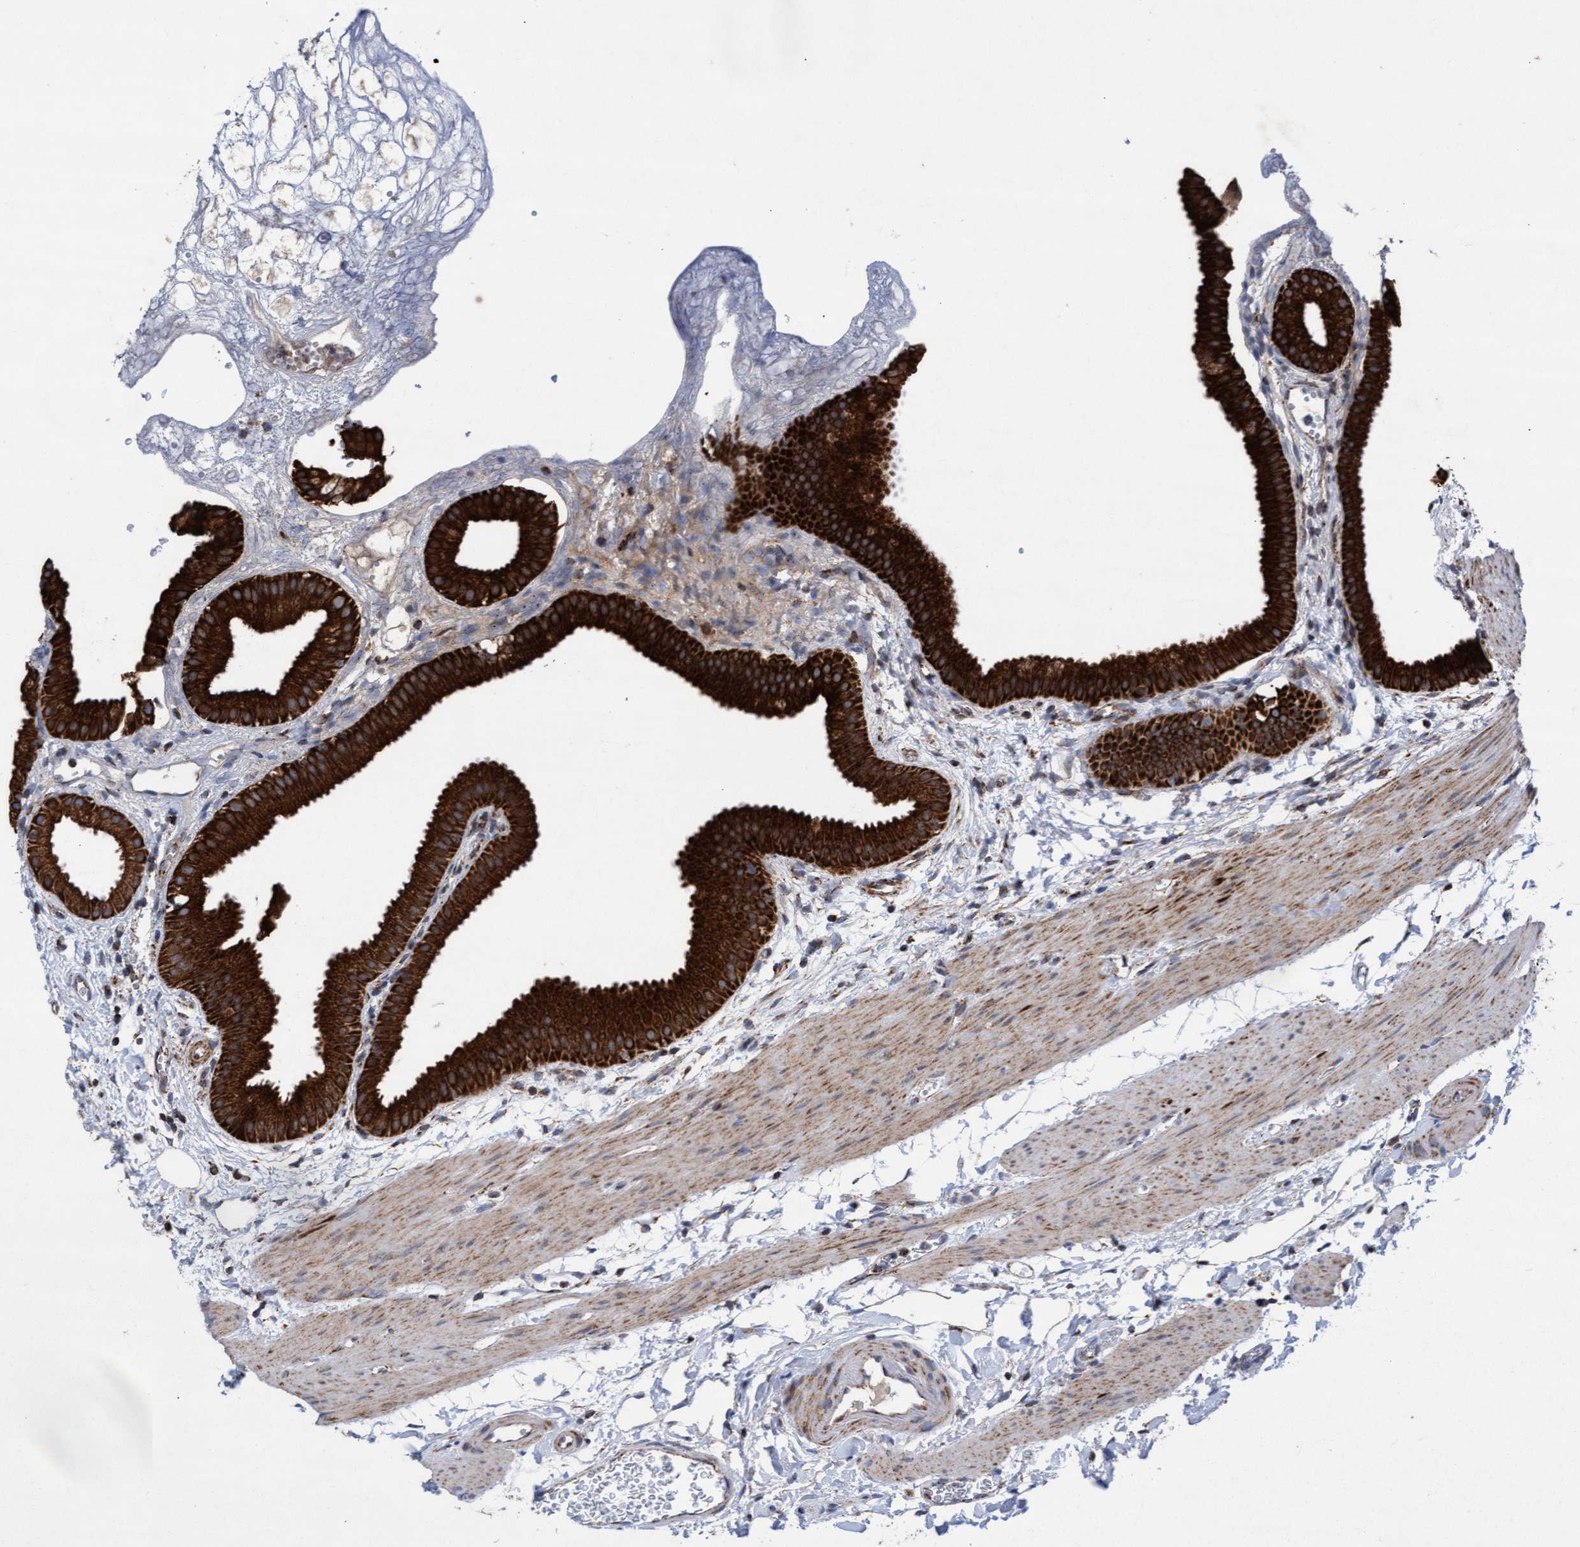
{"staining": {"intensity": "strong", "quantity": ">75%", "location": "cytoplasmic/membranous"}, "tissue": "gallbladder", "cell_type": "Glandular cells", "image_type": "normal", "snomed": [{"axis": "morphology", "description": "Normal tissue, NOS"}, {"axis": "topography", "description": "Gallbladder"}], "caption": "IHC photomicrograph of normal human gallbladder stained for a protein (brown), which displays high levels of strong cytoplasmic/membranous positivity in about >75% of glandular cells.", "gene": "MRPL38", "patient": {"sex": "female", "age": 64}}